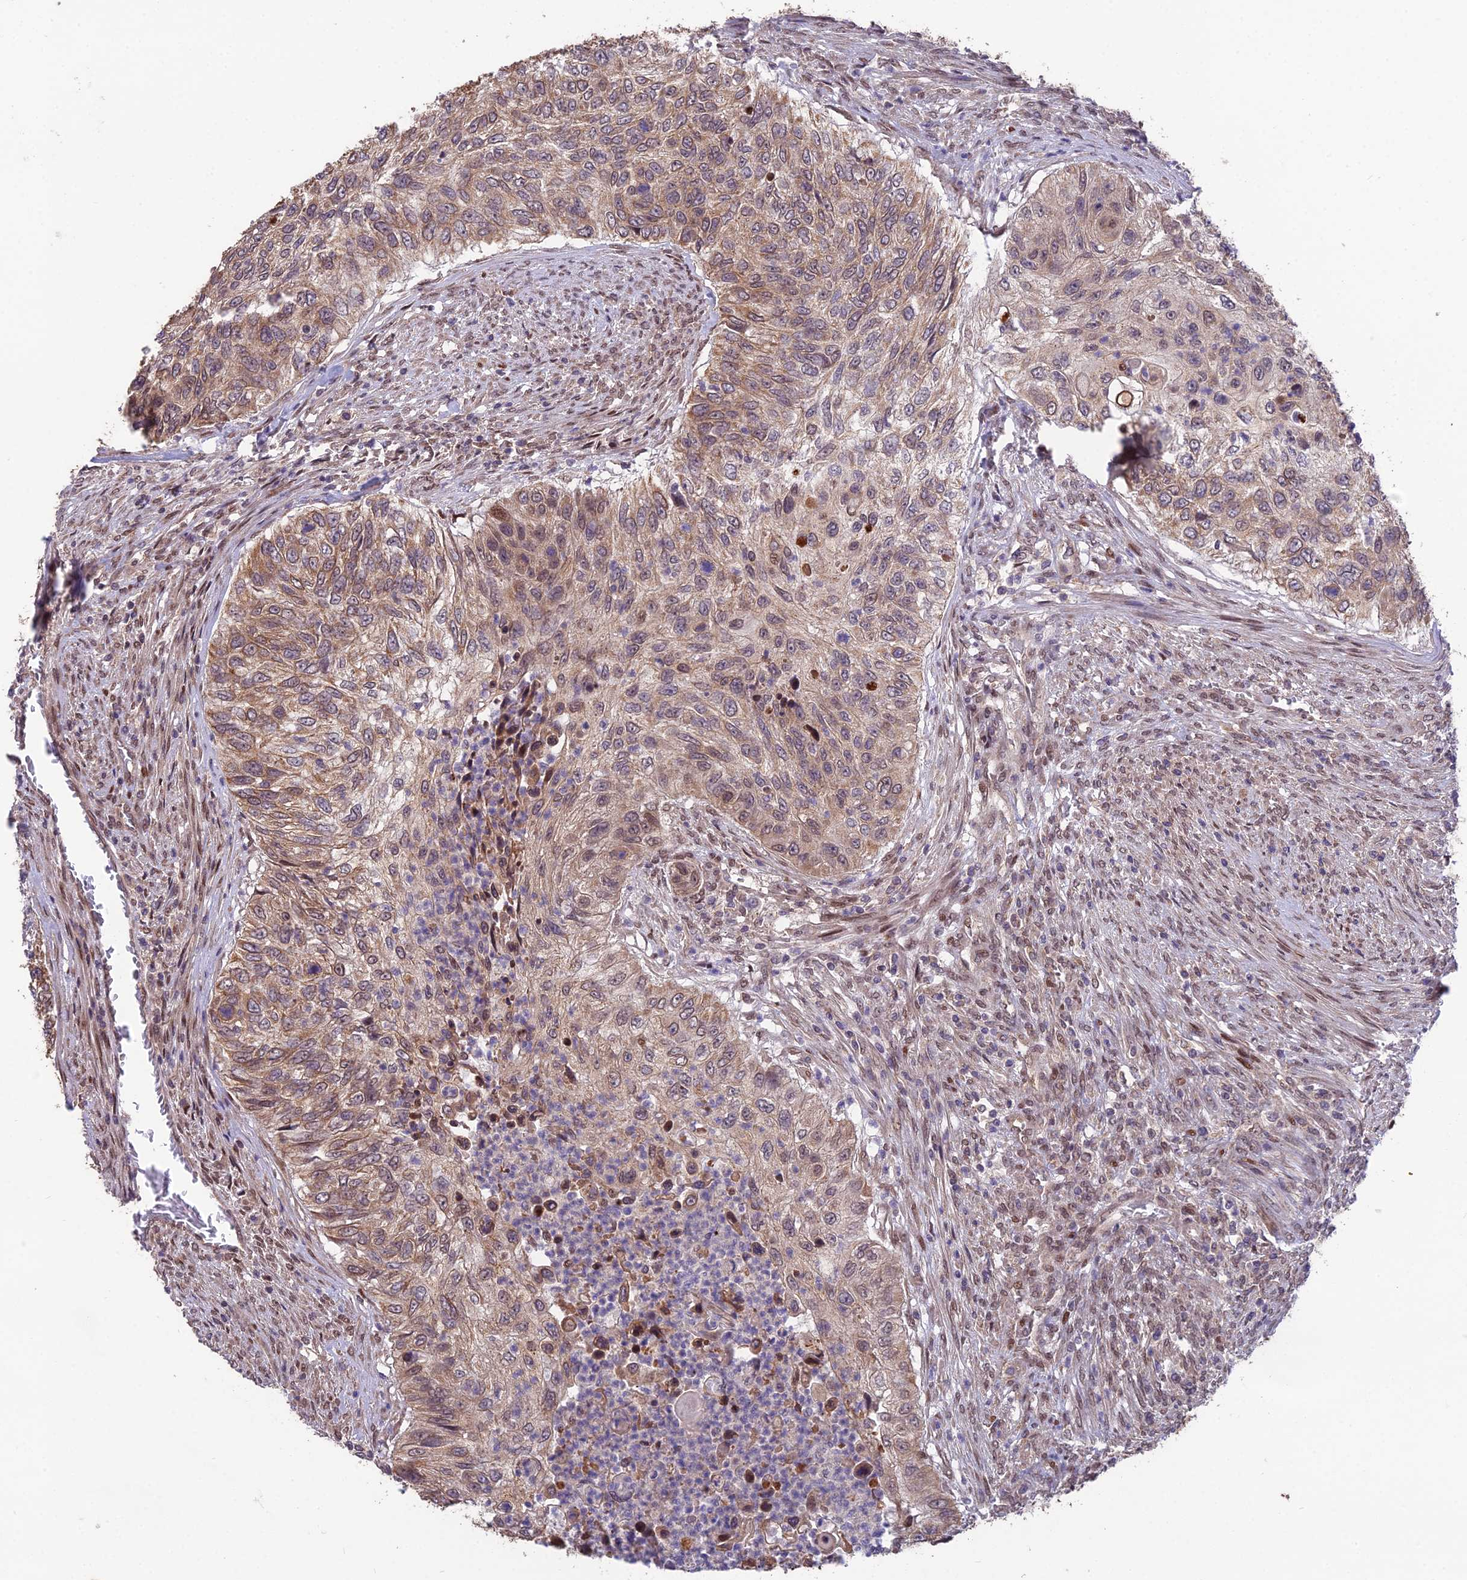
{"staining": {"intensity": "moderate", "quantity": ">75%", "location": "cytoplasmic/membranous,nuclear"}, "tissue": "urothelial cancer", "cell_type": "Tumor cells", "image_type": "cancer", "snomed": [{"axis": "morphology", "description": "Urothelial carcinoma, High grade"}, {"axis": "topography", "description": "Urinary bladder"}], "caption": "Immunohistochemical staining of urothelial carcinoma (high-grade) exhibits medium levels of moderate cytoplasmic/membranous and nuclear protein staining in about >75% of tumor cells.", "gene": "CYP2R1", "patient": {"sex": "female", "age": 60}}